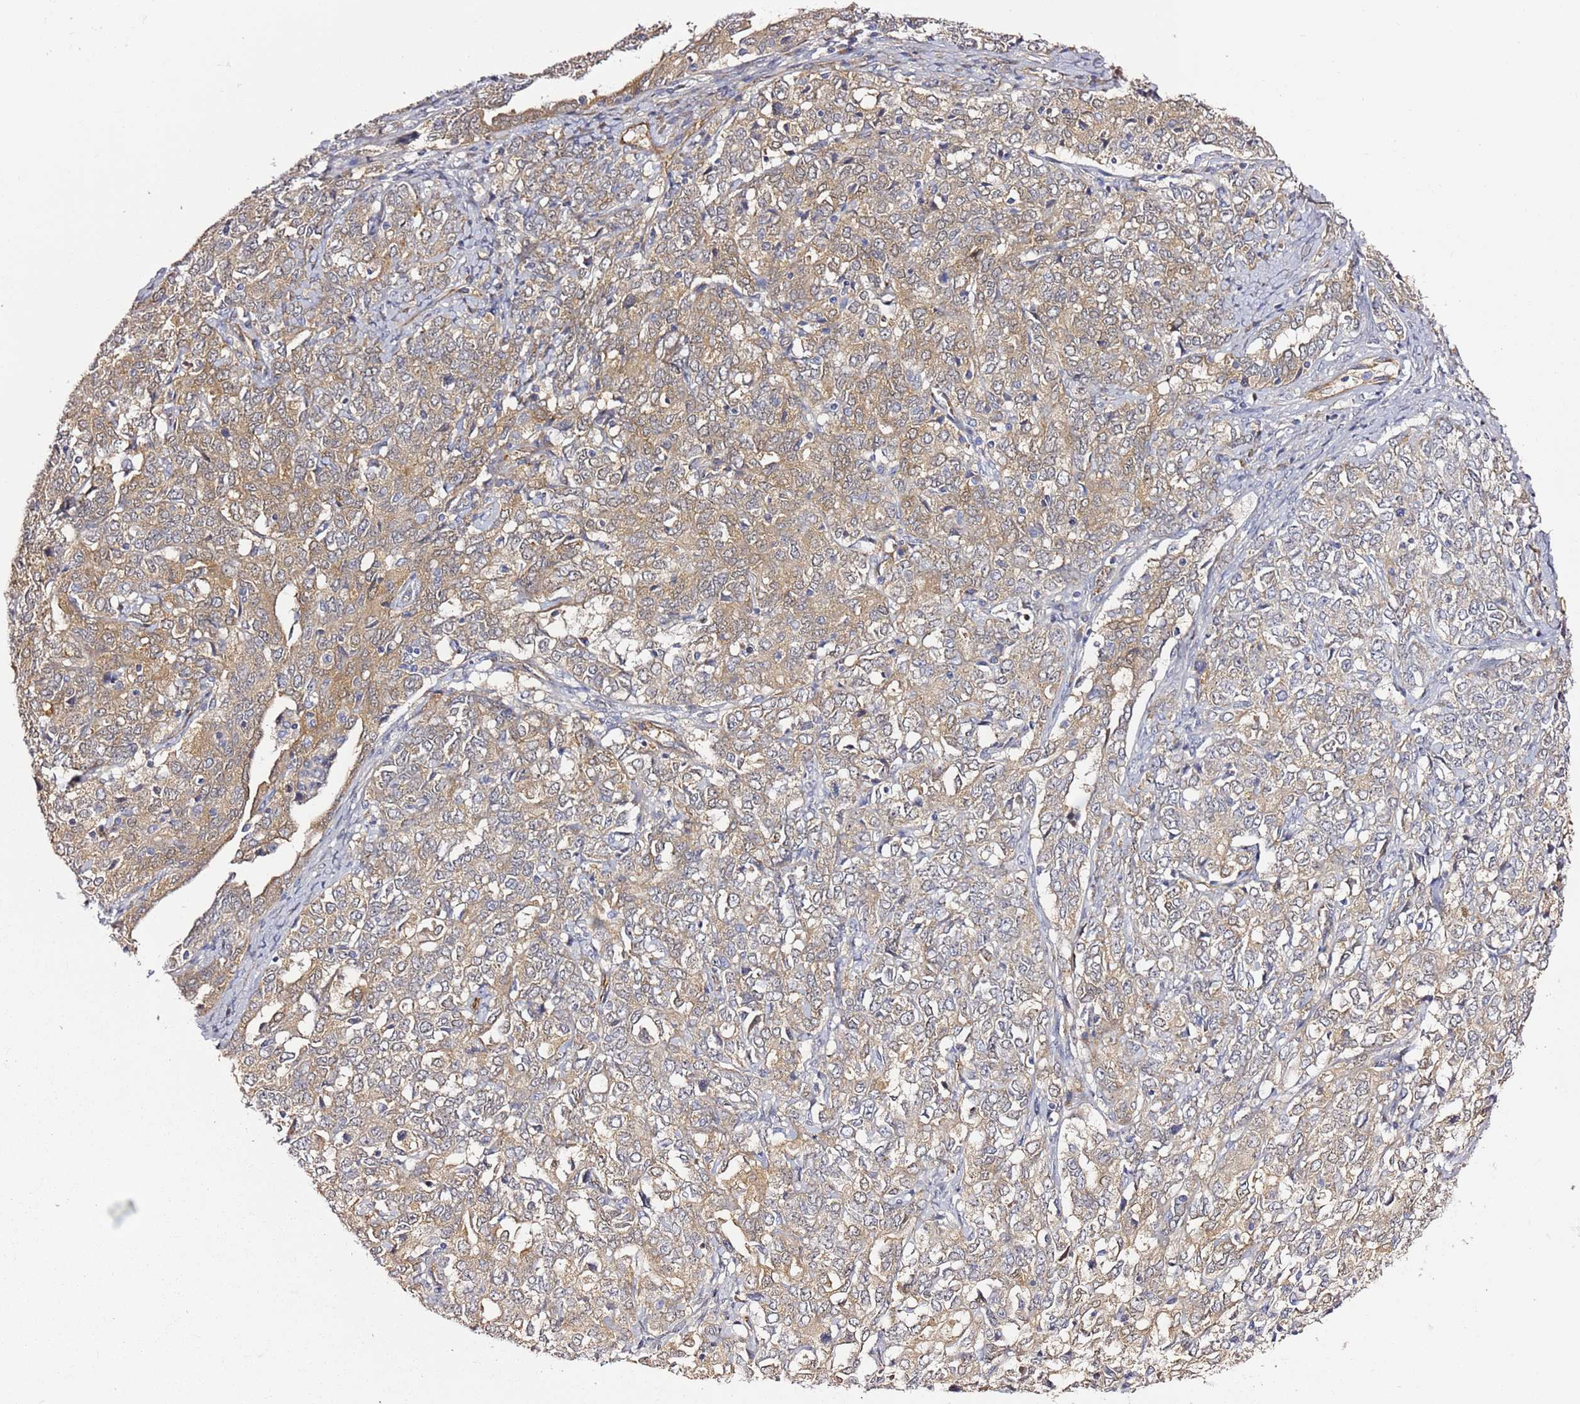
{"staining": {"intensity": "weak", "quantity": ">75%", "location": "cytoplasmic/membranous"}, "tissue": "ovarian cancer", "cell_type": "Tumor cells", "image_type": "cancer", "snomed": [{"axis": "morphology", "description": "Carcinoma, endometroid"}, {"axis": "topography", "description": "Ovary"}], "caption": "Tumor cells exhibit low levels of weak cytoplasmic/membranous staining in approximately >75% of cells in ovarian endometroid carcinoma.", "gene": "EPS8L1", "patient": {"sex": "female", "age": 62}}